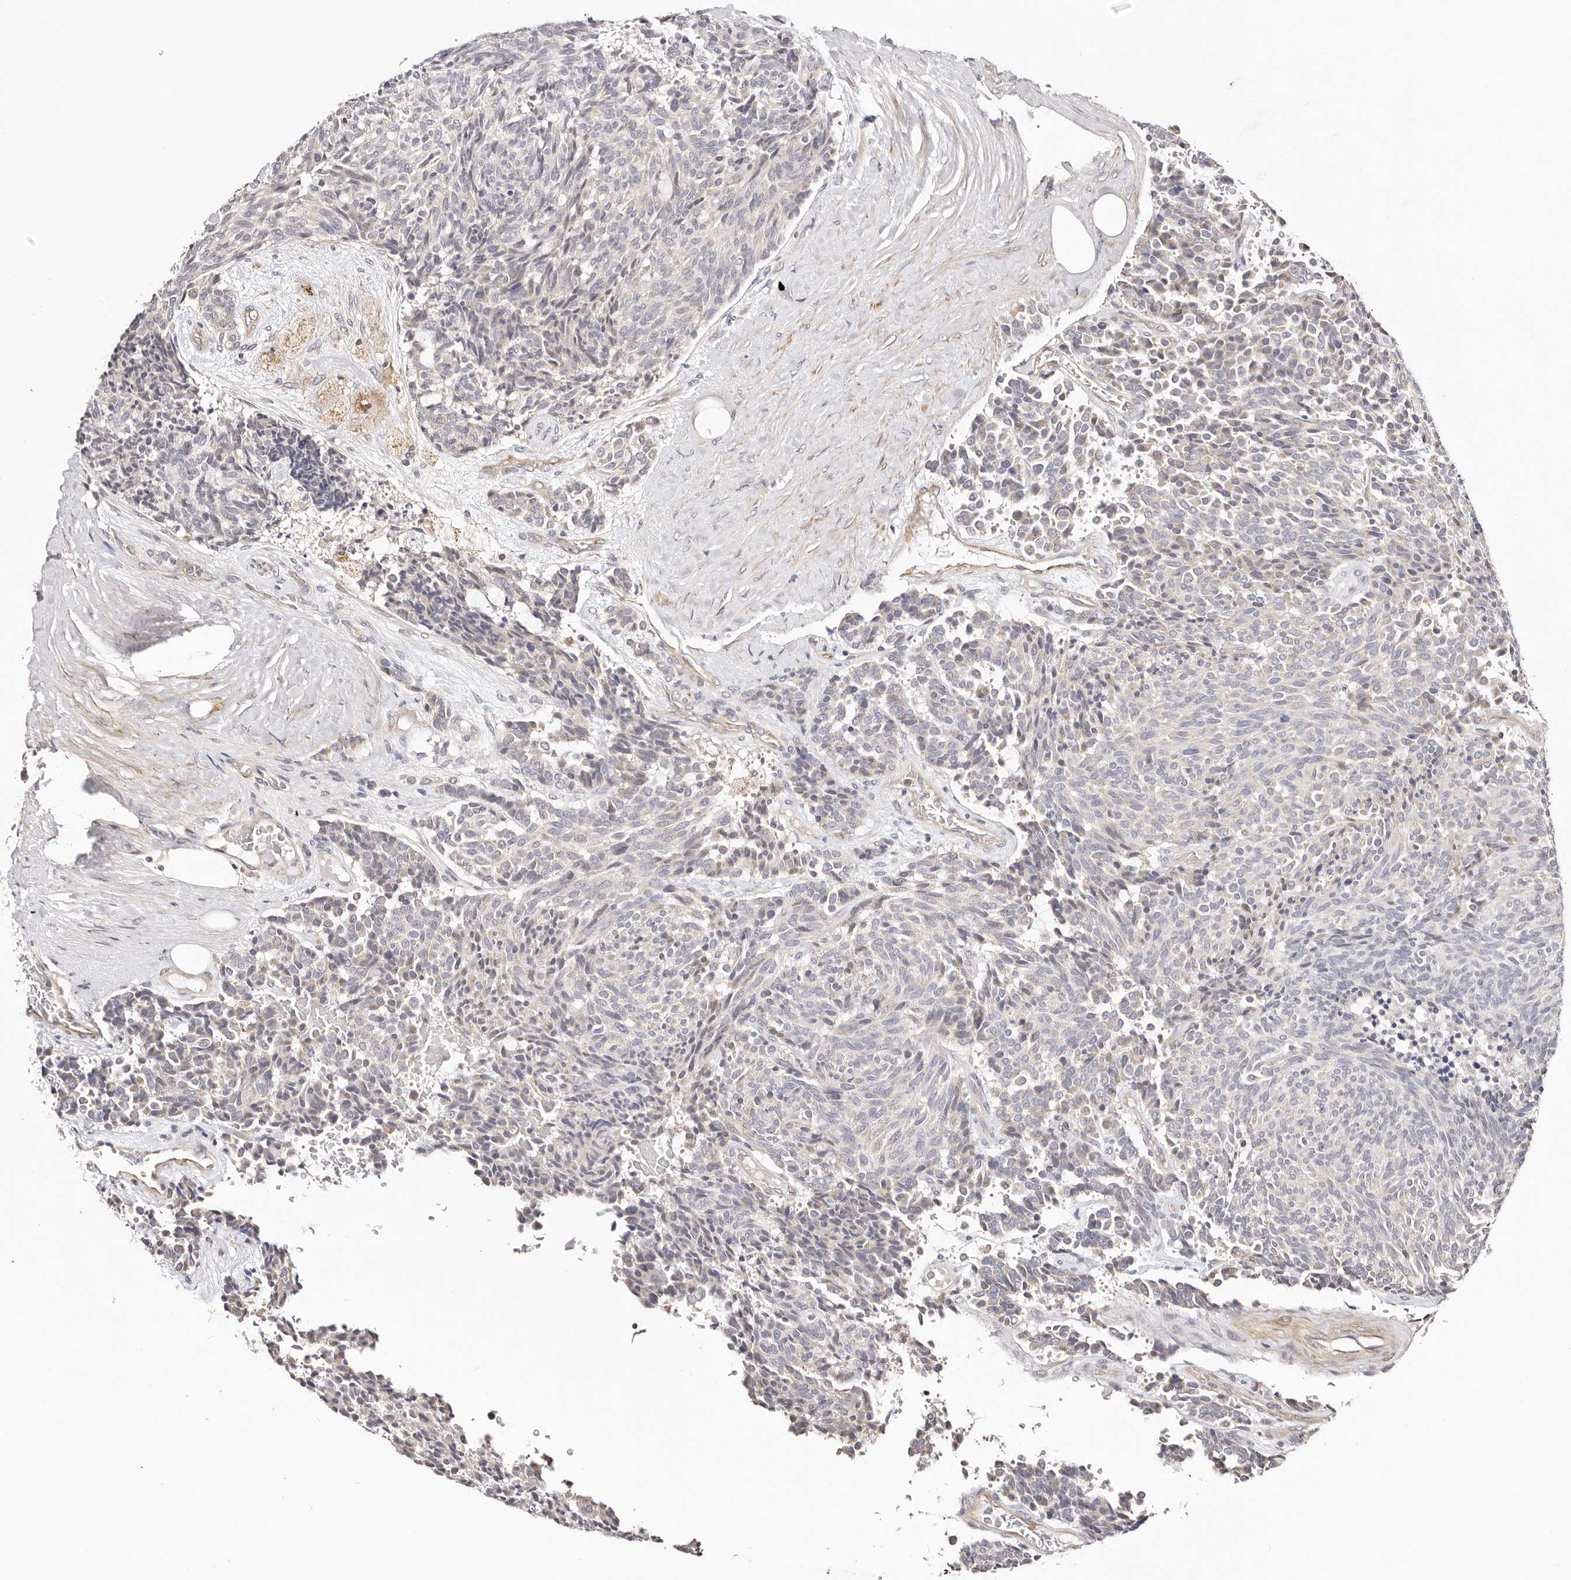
{"staining": {"intensity": "negative", "quantity": "none", "location": "none"}, "tissue": "carcinoid", "cell_type": "Tumor cells", "image_type": "cancer", "snomed": [{"axis": "morphology", "description": "Carcinoid, malignant, NOS"}, {"axis": "topography", "description": "Pancreas"}], "caption": "The image shows no staining of tumor cells in malignant carcinoid.", "gene": "MAPK1", "patient": {"sex": "female", "age": 54}}